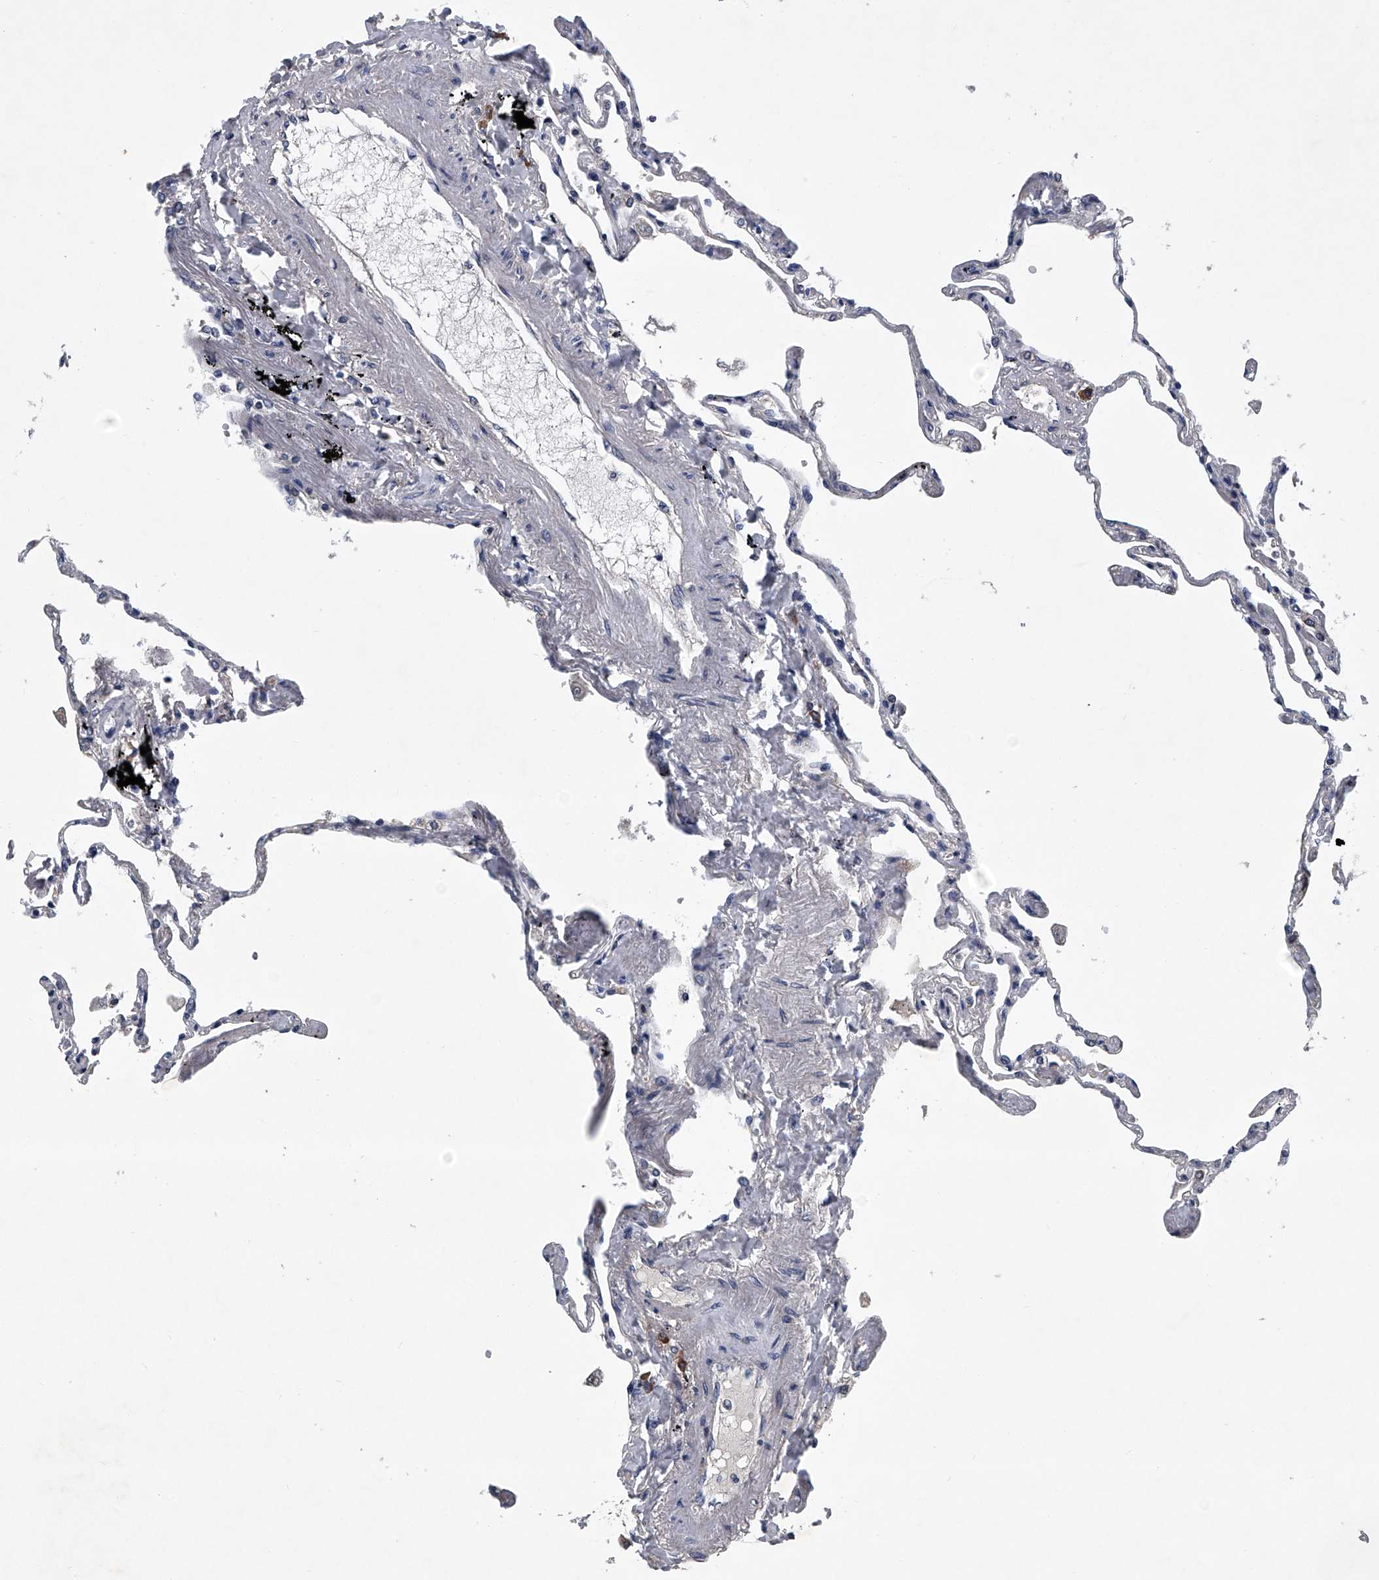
{"staining": {"intensity": "negative", "quantity": "none", "location": "none"}, "tissue": "lung", "cell_type": "Alveolar cells", "image_type": "normal", "snomed": [{"axis": "morphology", "description": "Normal tissue, NOS"}, {"axis": "topography", "description": "Lung"}], "caption": "High magnification brightfield microscopy of unremarkable lung stained with DAB (brown) and counterstained with hematoxylin (blue): alveolar cells show no significant positivity. (Stains: DAB IHC with hematoxylin counter stain, Microscopy: brightfield microscopy at high magnification).", "gene": "ABCG1", "patient": {"sex": "female", "age": 67}}